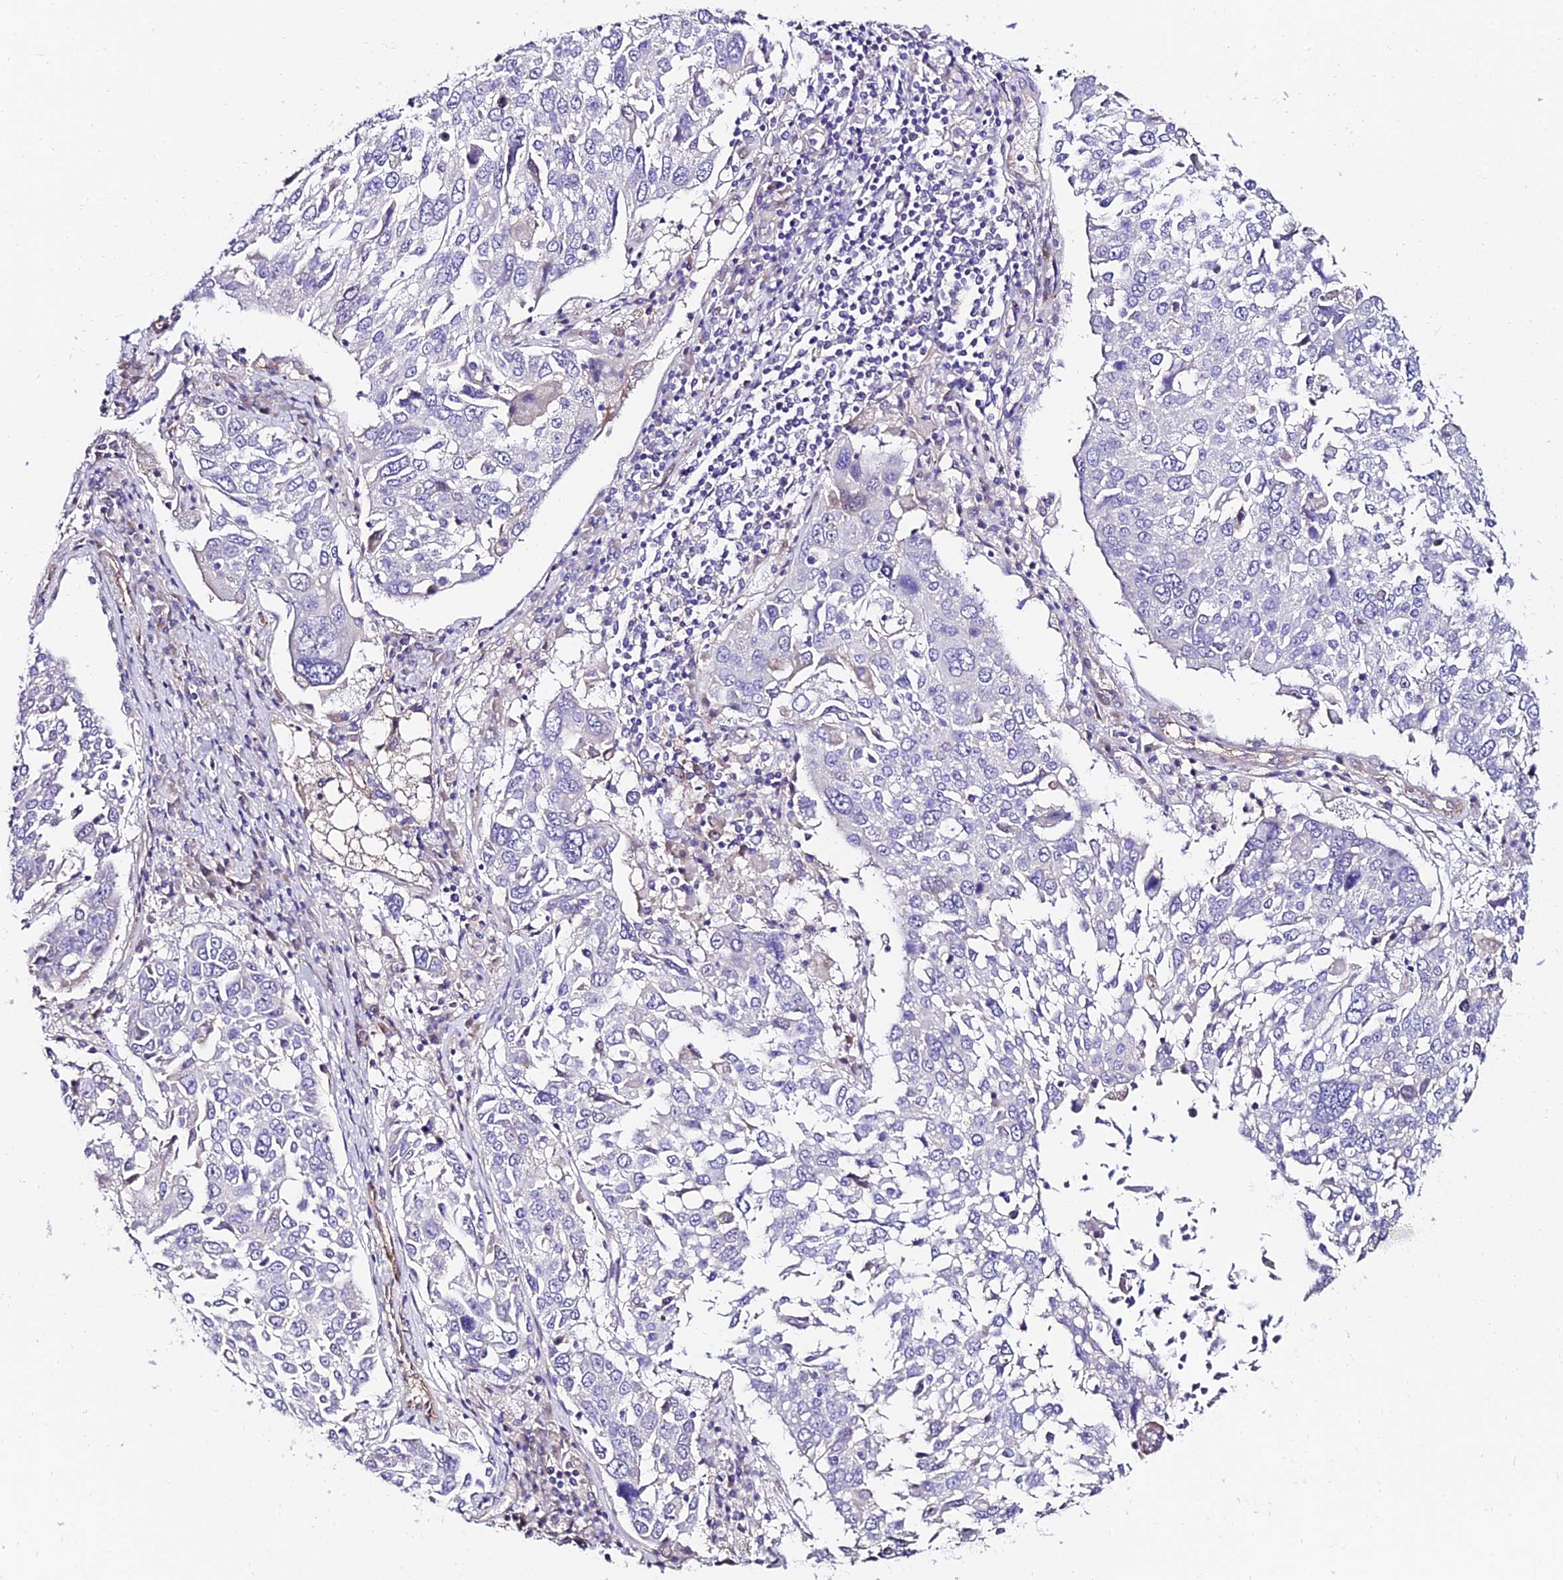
{"staining": {"intensity": "negative", "quantity": "none", "location": "none"}, "tissue": "lung cancer", "cell_type": "Tumor cells", "image_type": "cancer", "snomed": [{"axis": "morphology", "description": "Squamous cell carcinoma, NOS"}, {"axis": "topography", "description": "Lung"}], "caption": "Immunohistochemical staining of lung cancer (squamous cell carcinoma) exhibits no significant staining in tumor cells. Nuclei are stained in blue.", "gene": "ALDH3B2", "patient": {"sex": "male", "age": 65}}